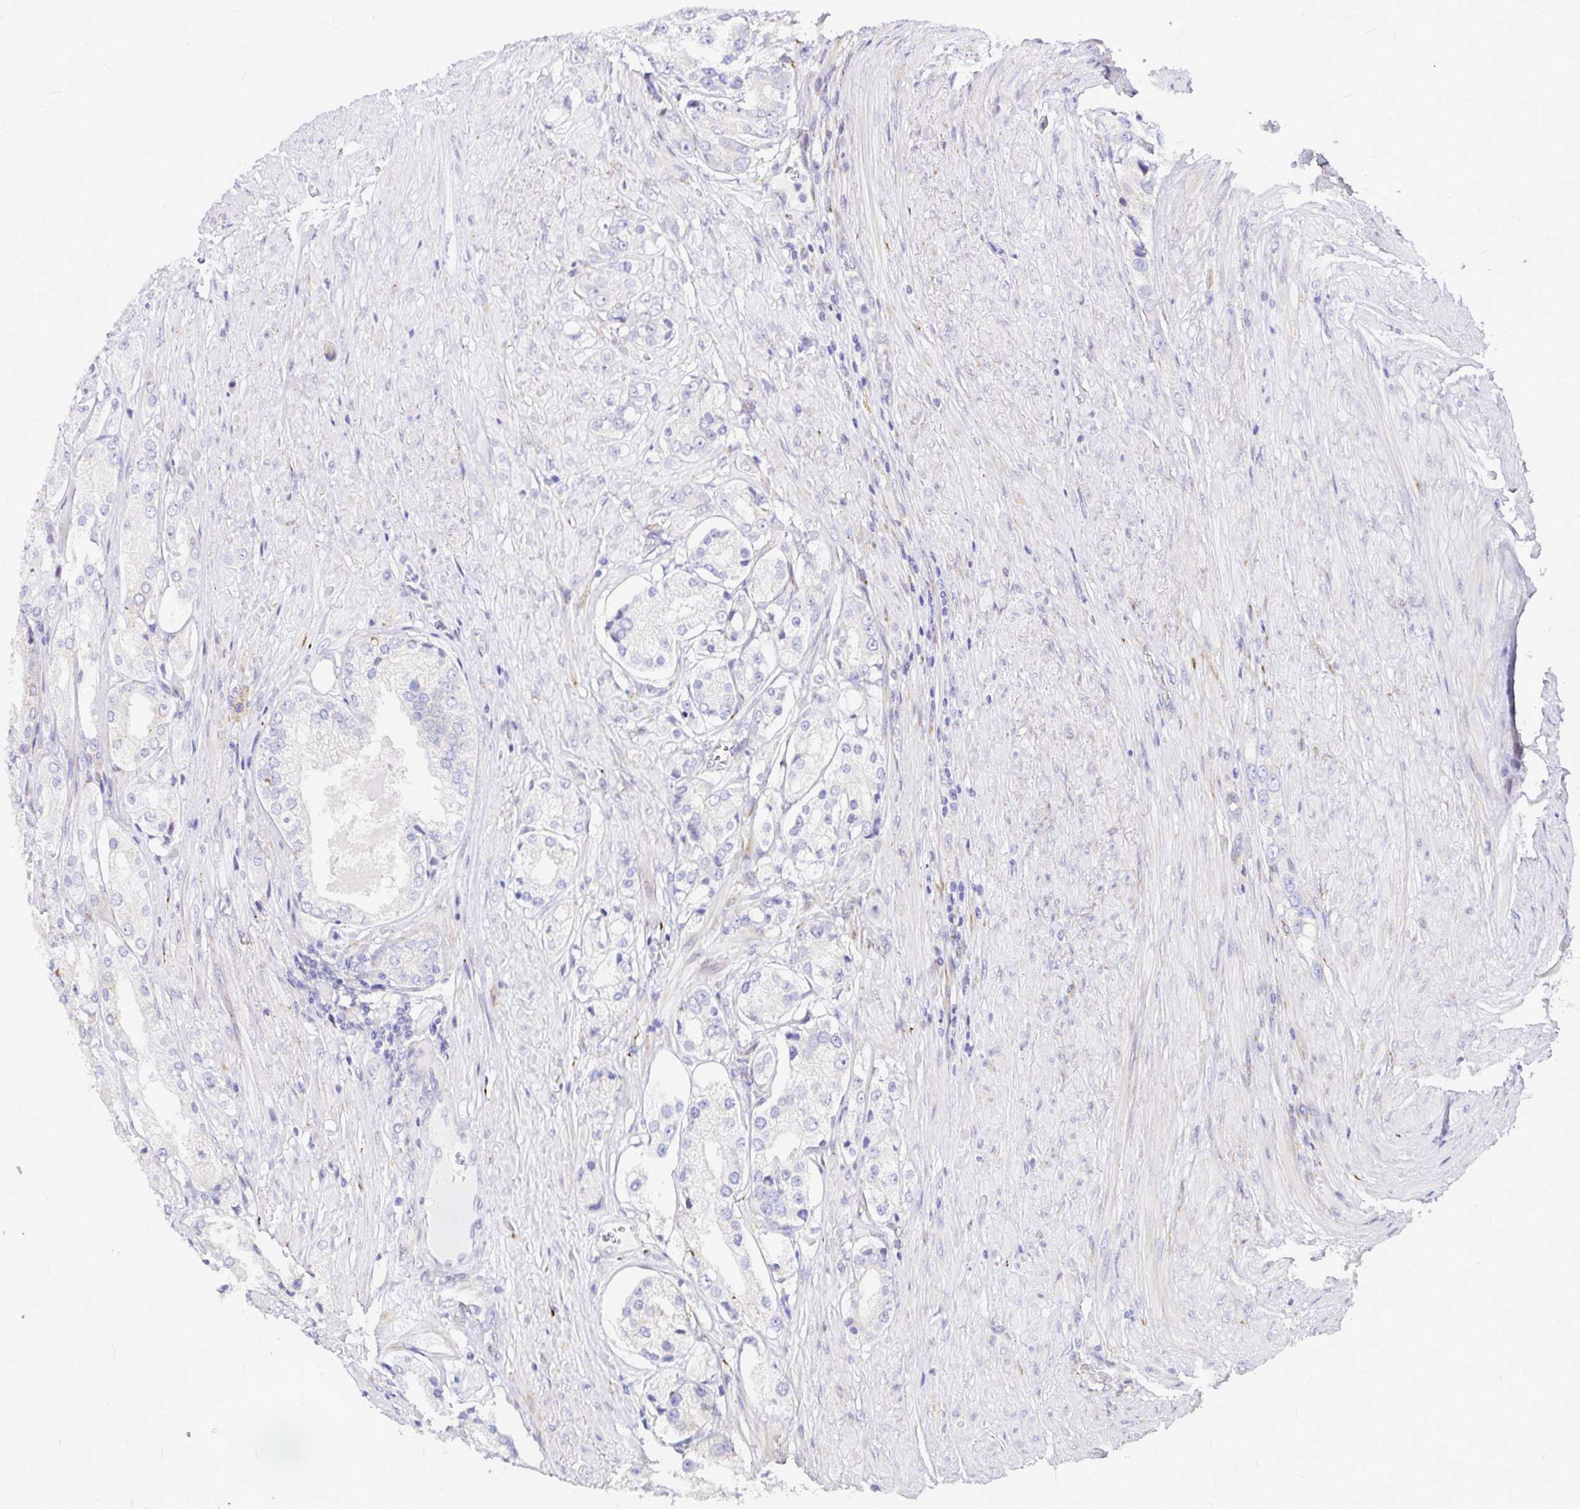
{"staining": {"intensity": "negative", "quantity": "none", "location": "none"}, "tissue": "prostate cancer", "cell_type": "Tumor cells", "image_type": "cancer", "snomed": [{"axis": "morphology", "description": "Adenocarcinoma, Low grade"}, {"axis": "topography", "description": "Prostate"}], "caption": "A high-resolution photomicrograph shows immunohistochemistry (IHC) staining of low-grade adenocarcinoma (prostate), which demonstrates no significant staining in tumor cells.", "gene": "GABBR2", "patient": {"sex": "male", "age": 68}}